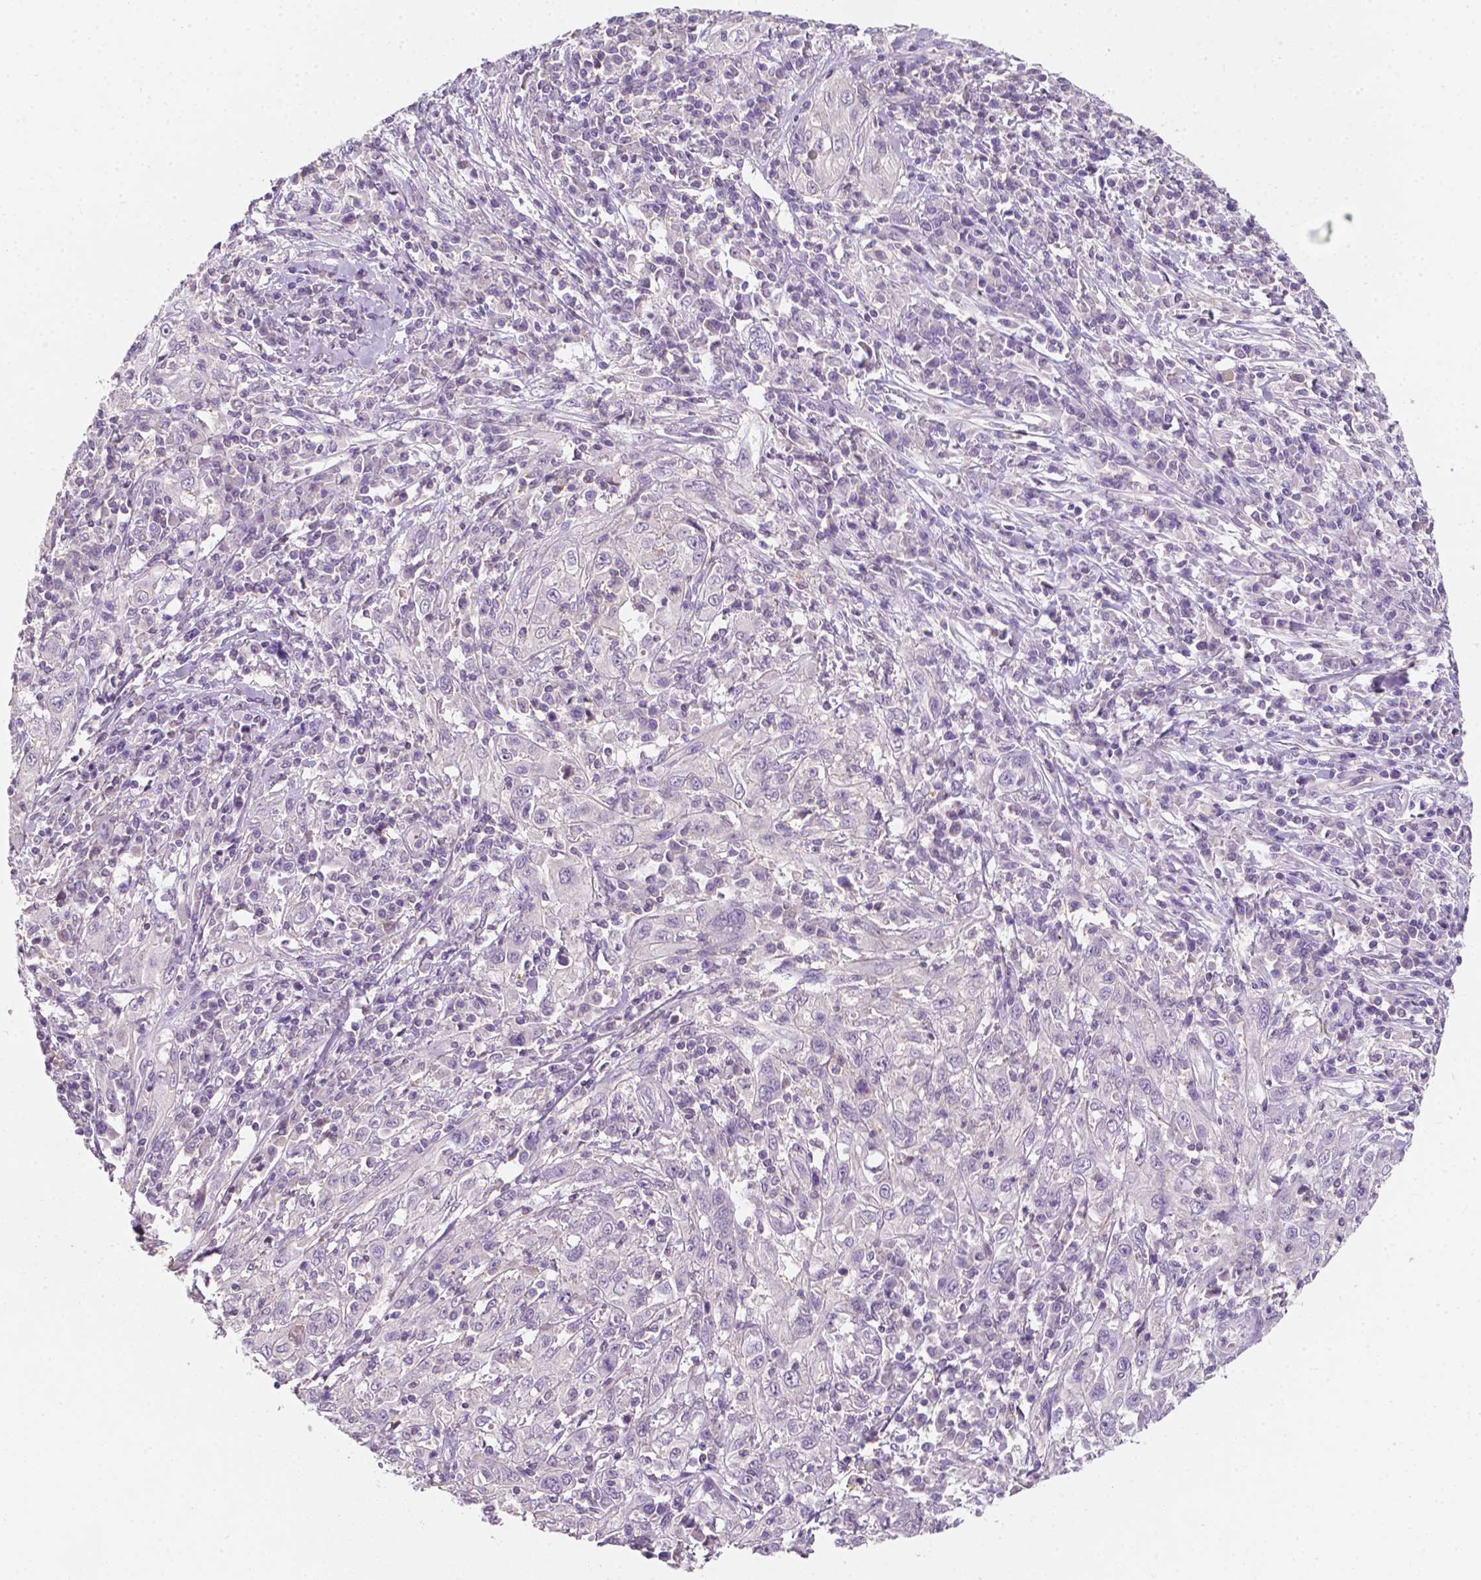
{"staining": {"intensity": "negative", "quantity": "none", "location": "none"}, "tissue": "cervical cancer", "cell_type": "Tumor cells", "image_type": "cancer", "snomed": [{"axis": "morphology", "description": "Squamous cell carcinoma, NOS"}, {"axis": "topography", "description": "Cervix"}], "caption": "Micrograph shows no protein expression in tumor cells of squamous cell carcinoma (cervical) tissue.", "gene": "EGFR", "patient": {"sex": "female", "age": 46}}